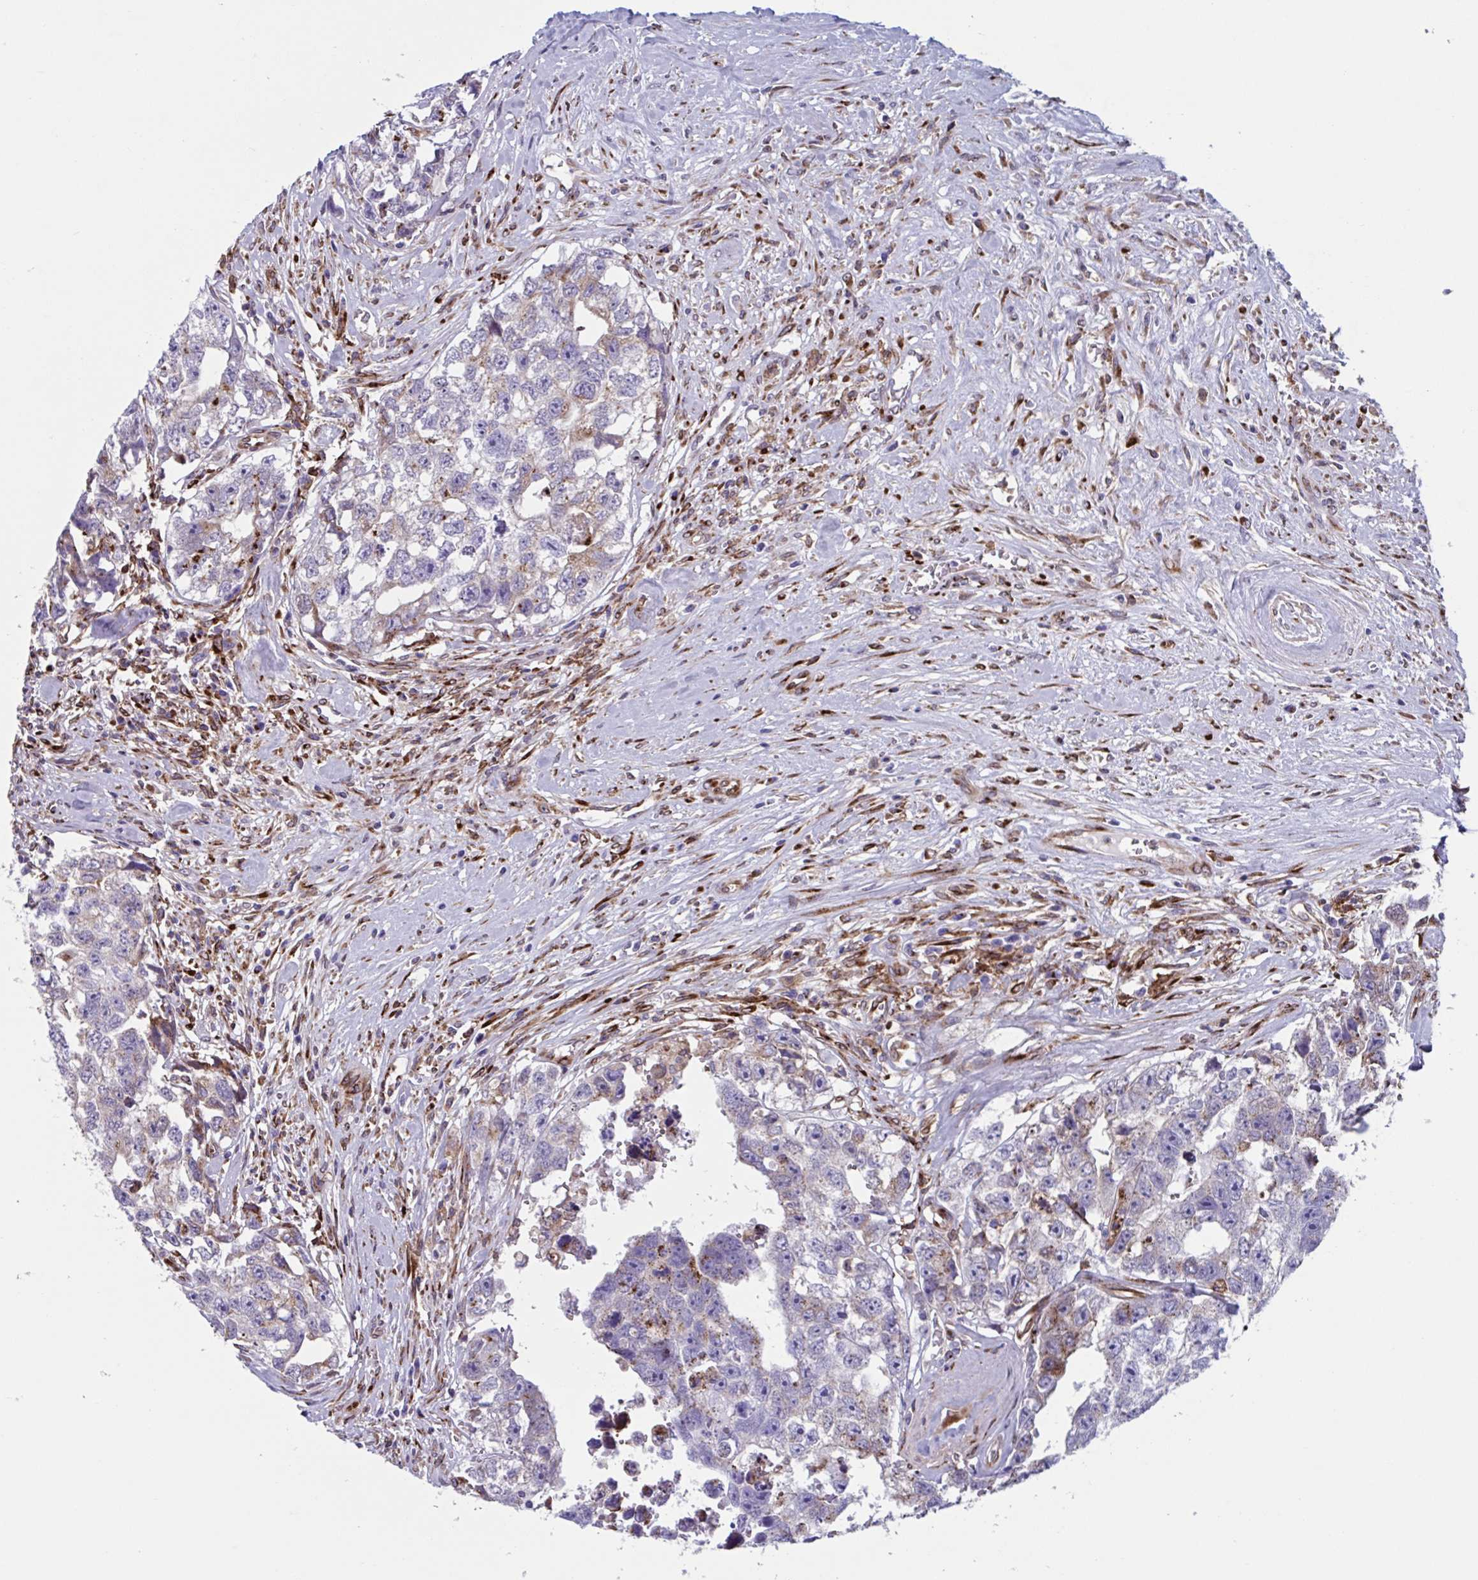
{"staining": {"intensity": "weak", "quantity": "<25%", "location": "cytoplasmic/membranous"}, "tissue": "testis cancer", "cell_type": "Tumor cells", "image_type": "cancer", "snomed": [{"axis": "morphology", "description": "Carcinoma, Embryonal, NOS"}, {"axis": "topography", "description": "Testis"}], "caption": "Image shows no significant protein positivity in tumor cells of embryonal carcinoma (testis).", "gene": "RFK", "patient": {"sex": "male", "age": 22}}